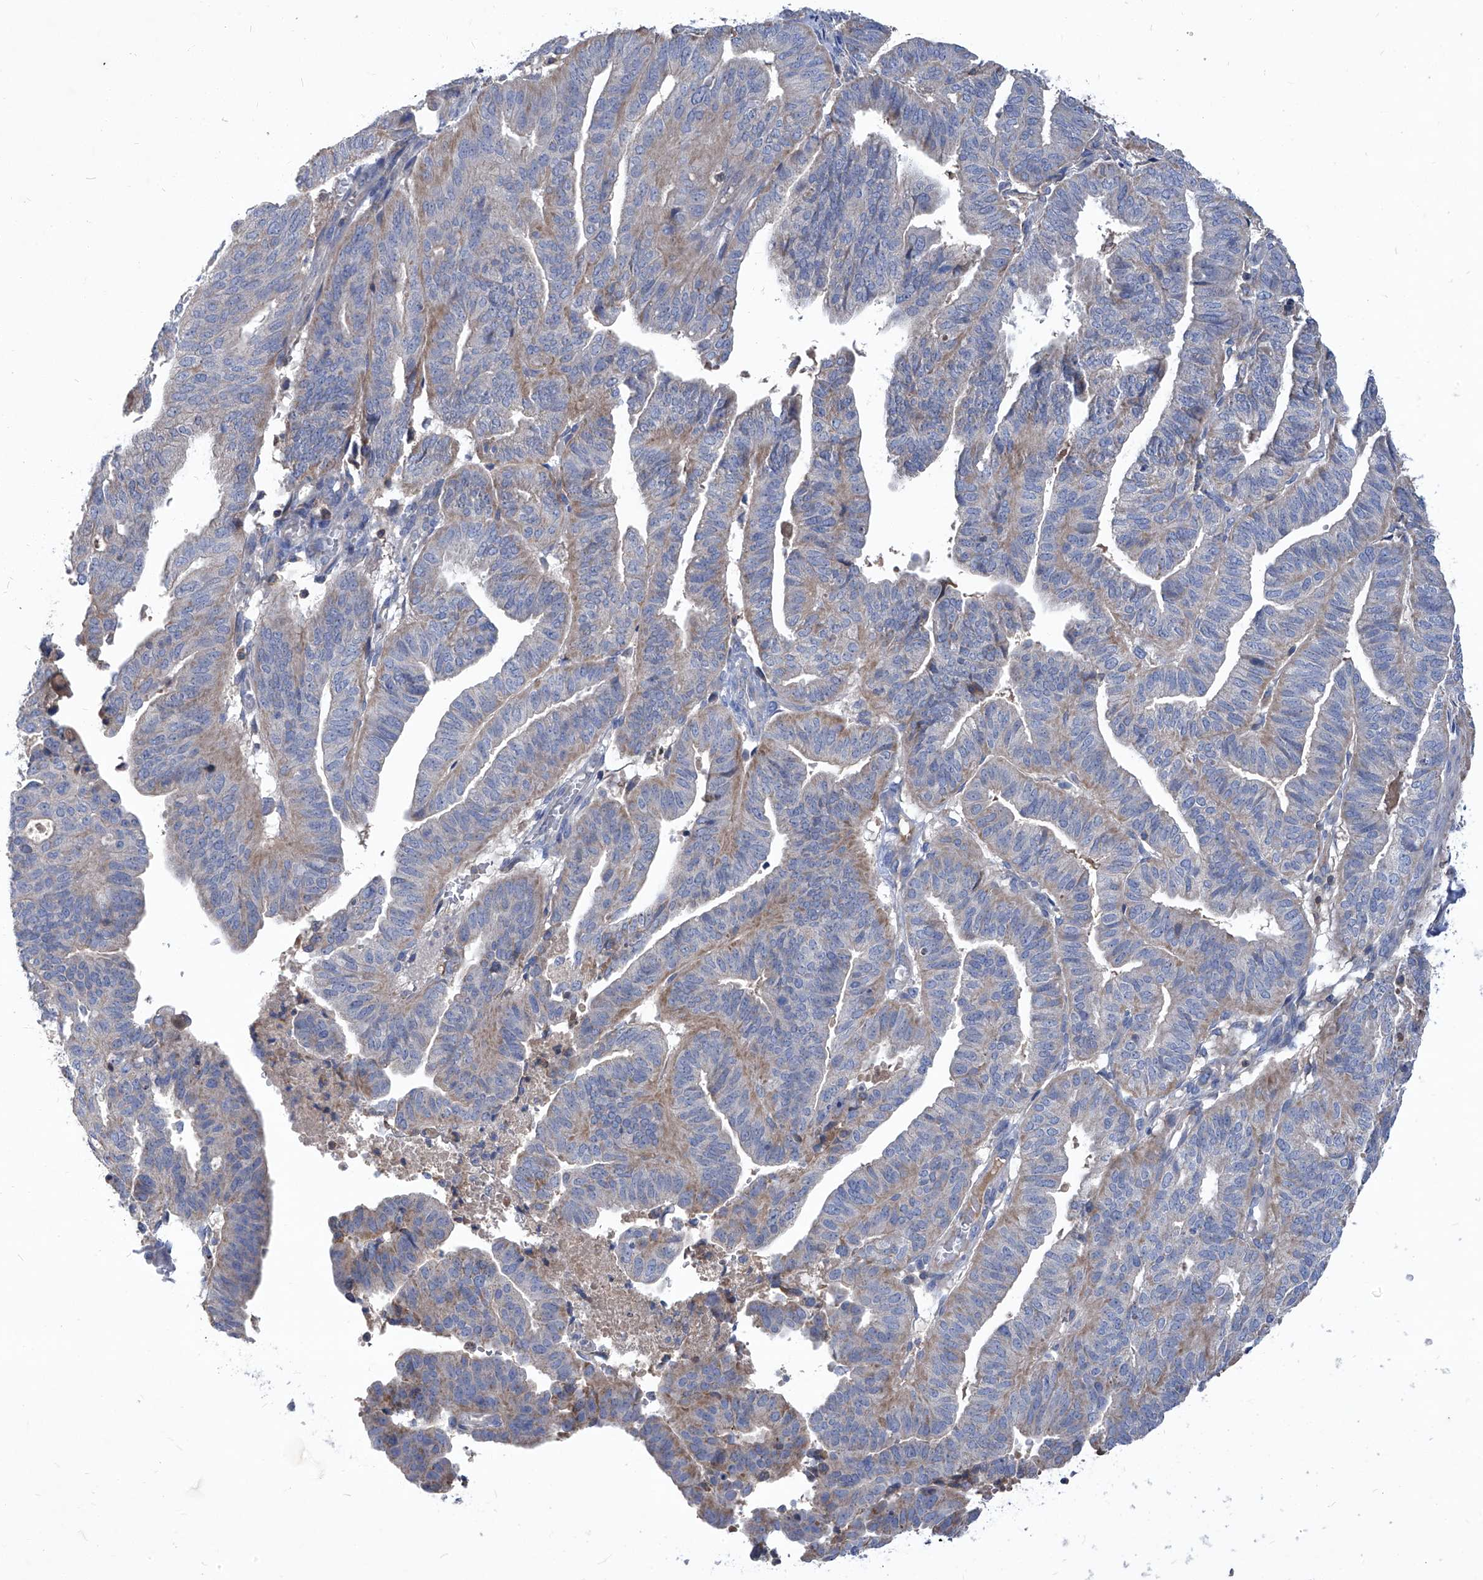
{"staining": {"intensity": "weak", "quantity": "<25%", "location": "cytoplasmic/membranous"}, "tissue": "endometrial cancer", "cell_type": "Tumor cells", "image_type": "cancer", "snomed": [{"axis": "morphology", "description": "Adenocarcinoma, NOS"}, {"axis": "topography", "description": "Uterus"}], "caption": "High power microscopy micrograph of an IHC image of adenocarcinoma (endometrial), revealing no significant expression in tumor cells.", "gene": "EPHA8", "patient": {"sex": "female", "age": 77}}